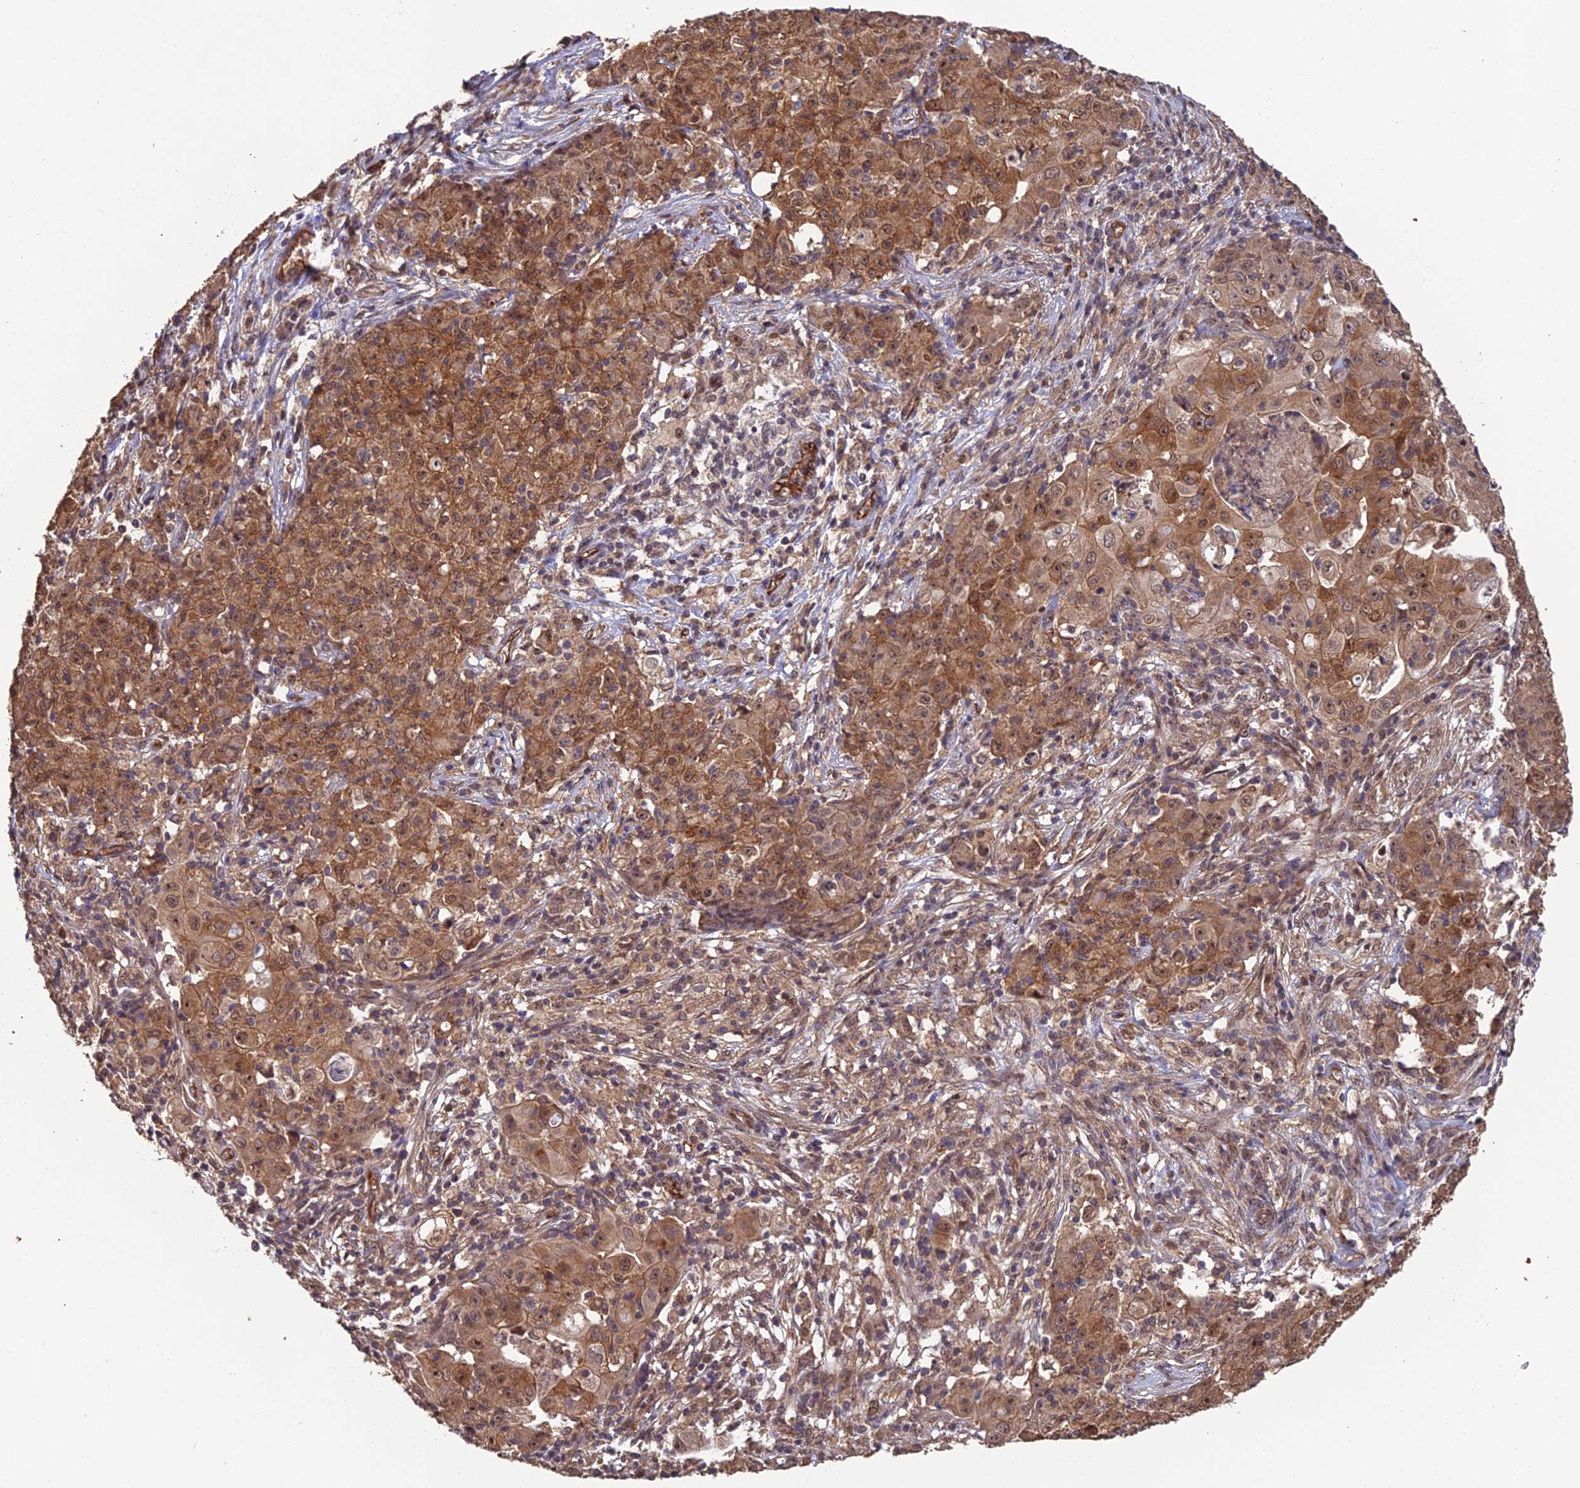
{"staining": {"intensity": "moderate", "quantity": ">75%", "location": "cytoplasmic/membranous,nuclear"}, "tissue": "ovarian cancer", "cell_type": "Tumor cells", "image_type": "cancer", "snomed": [{"axis": "morphology", "description": "Carcinoma, endometroid"}, {"axis": "topography", "description": "Ovary"}], "caption": "Immunohistochemical staining of human ovarian endometroid carcinoma exhibits moderate cytoplasmic/membranous and nuclear protein expression in about >75% of tumor cells.", "gene": "RALGAPA2", "patient": {"sex": "female", "age": 42}}